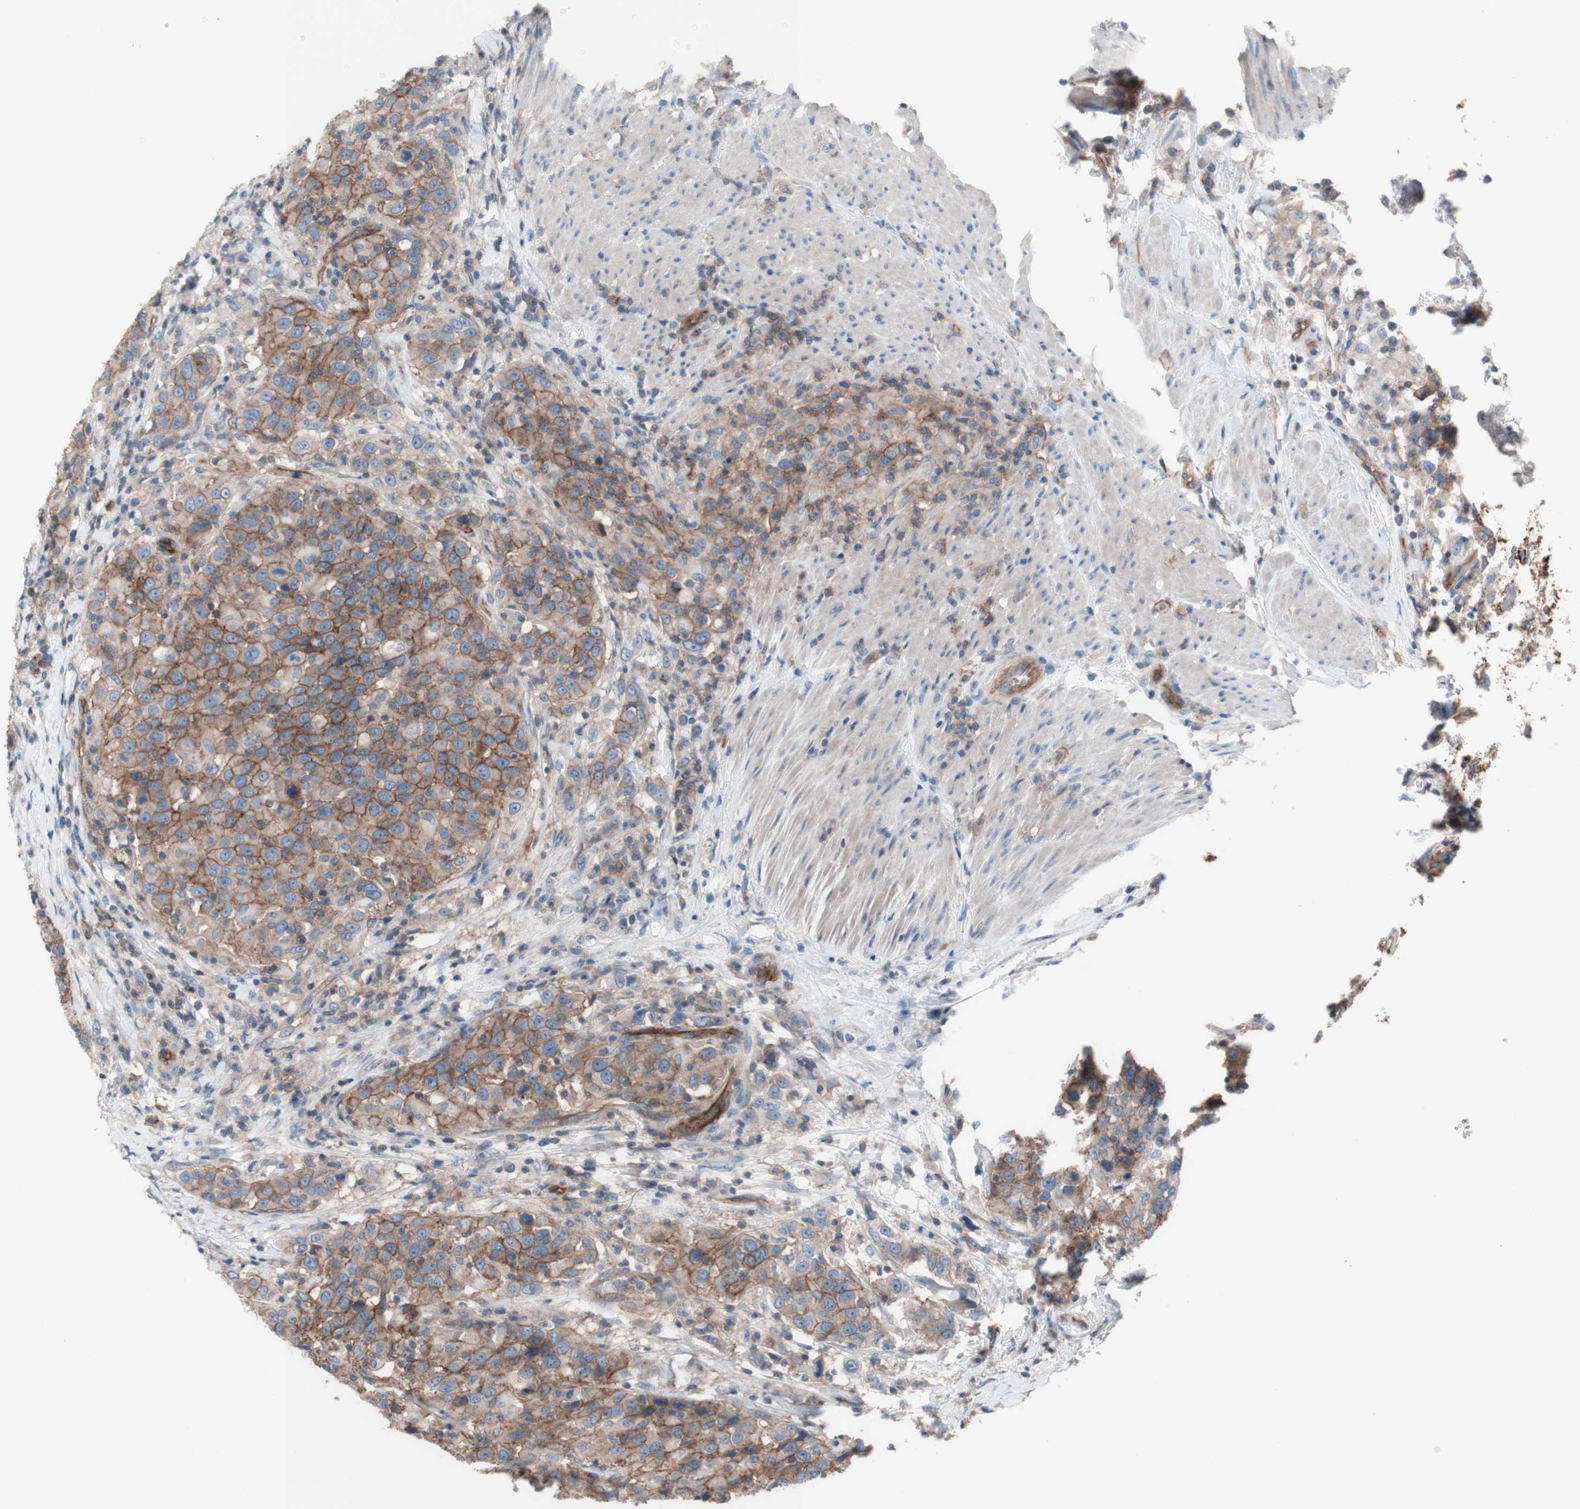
{"staining": {"intensity": "moderate", "quantity": "25%-75%", "location": "cytoplasmic/membranous"}, "tissue": "urothelial cancer", "cell_type": "Tumor cells", "image_type": "cancer", "snomed": [{"axis": "morphology", "description": "Urothelial carcinoma, High grade"}, {"axis": "topography", "description": "Urinary bladder"}], "caption": "Human high-grade urothelial carcinoma stained with a brown dye reveals moderate cytoplasmic/membranous positive staining in approximately 25%-75% of tumor cells.", "gene": "CD46", "patient": {"sex": "female", "age": 80}}